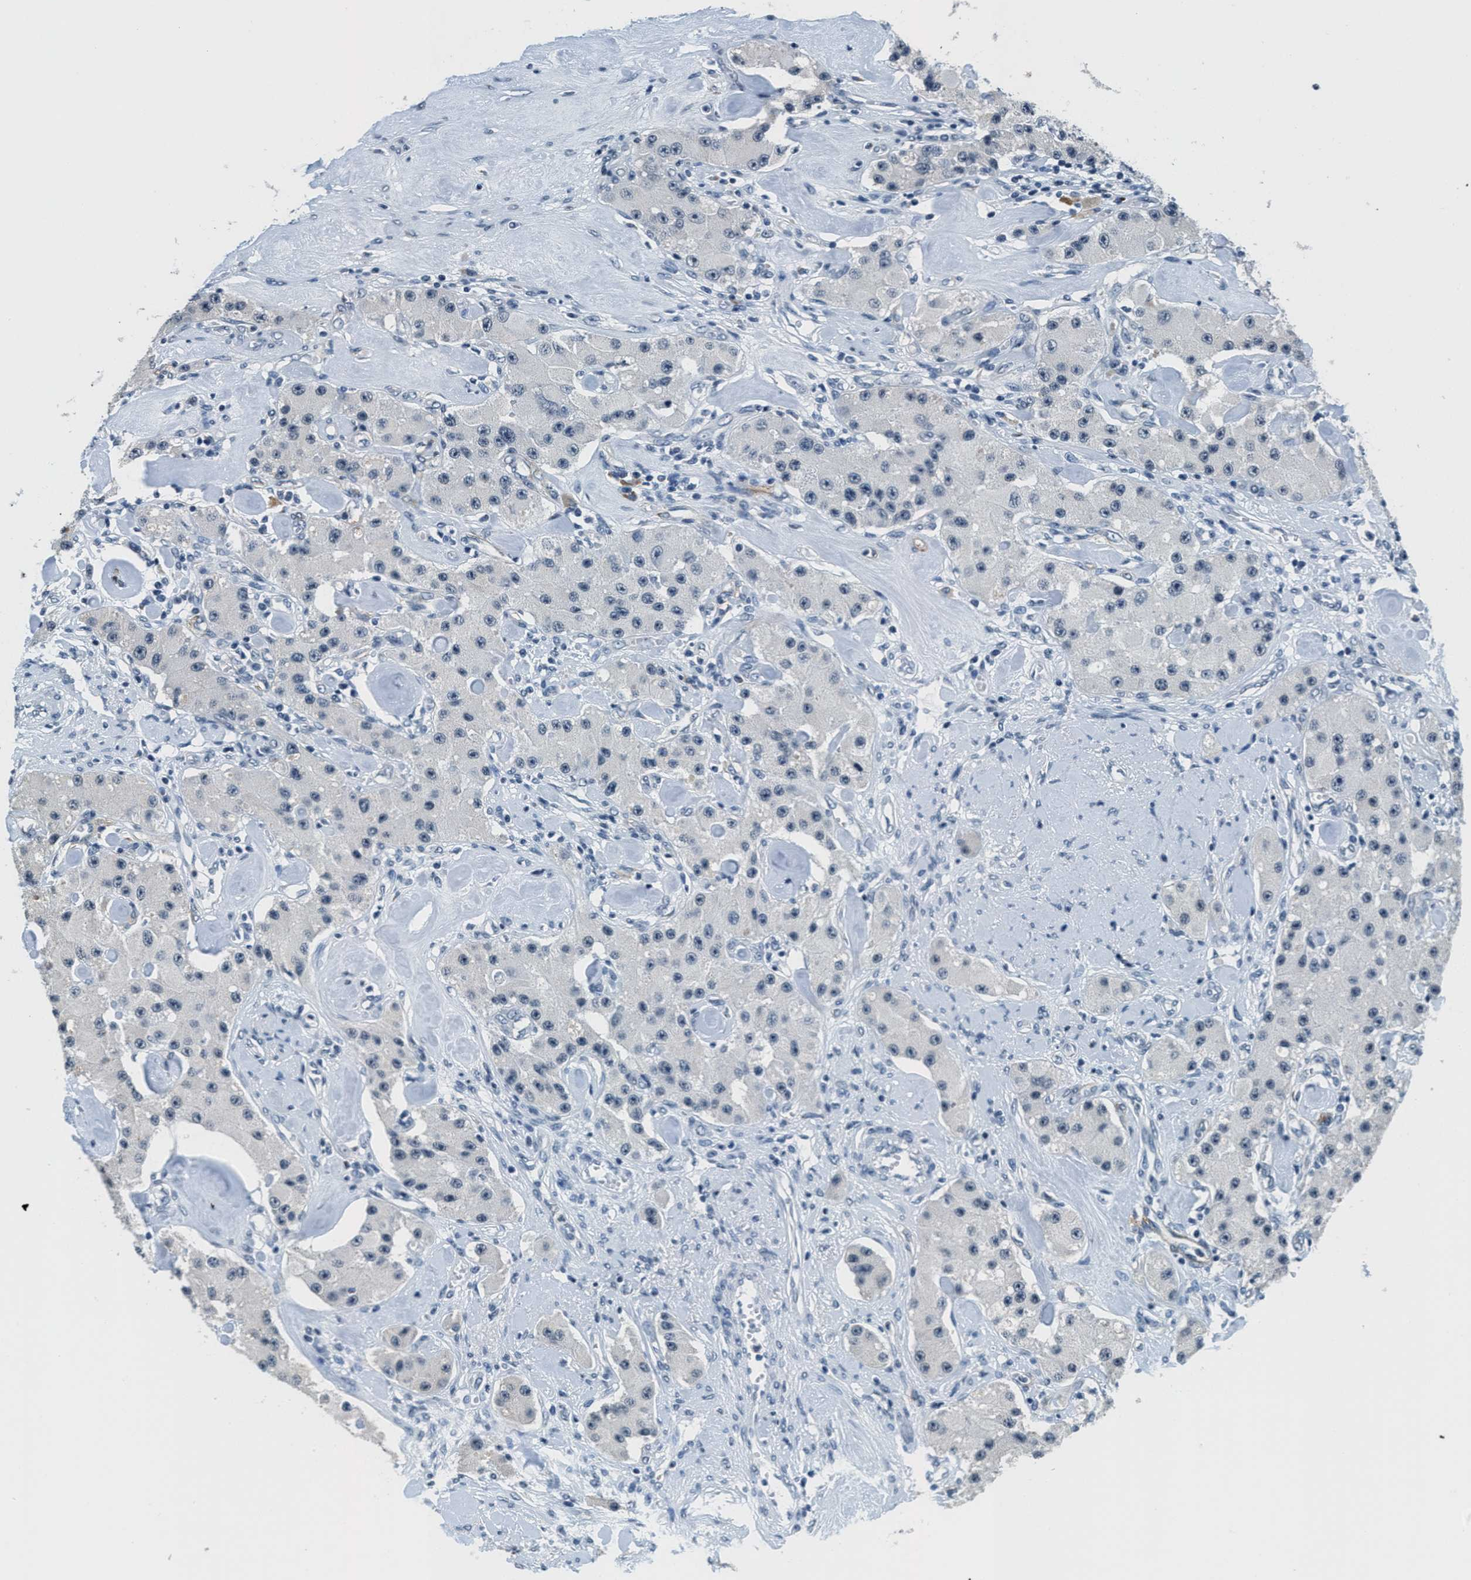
{"staining": {"intensity": "negative", "quantity": "none", "location": "none"}, "tissue": "carcinoid", "cell_type": "Tumor cells", "image_type": "cancer", "snomed": [{"axis": "morphology", "description": "Carcinoid, malignant, NOS"}, {"axis": "topography", "description": "Pancreas"}], "caption": "Histopathology image shows no significant protein positivity in tumor cells of carcinoid (malignant). The staining is performed using DAB brown chromogen with nuclei counter-stained in using hematoxylin.", "gene": "CA4", "patient": {"sex": "male", "age": 41}}